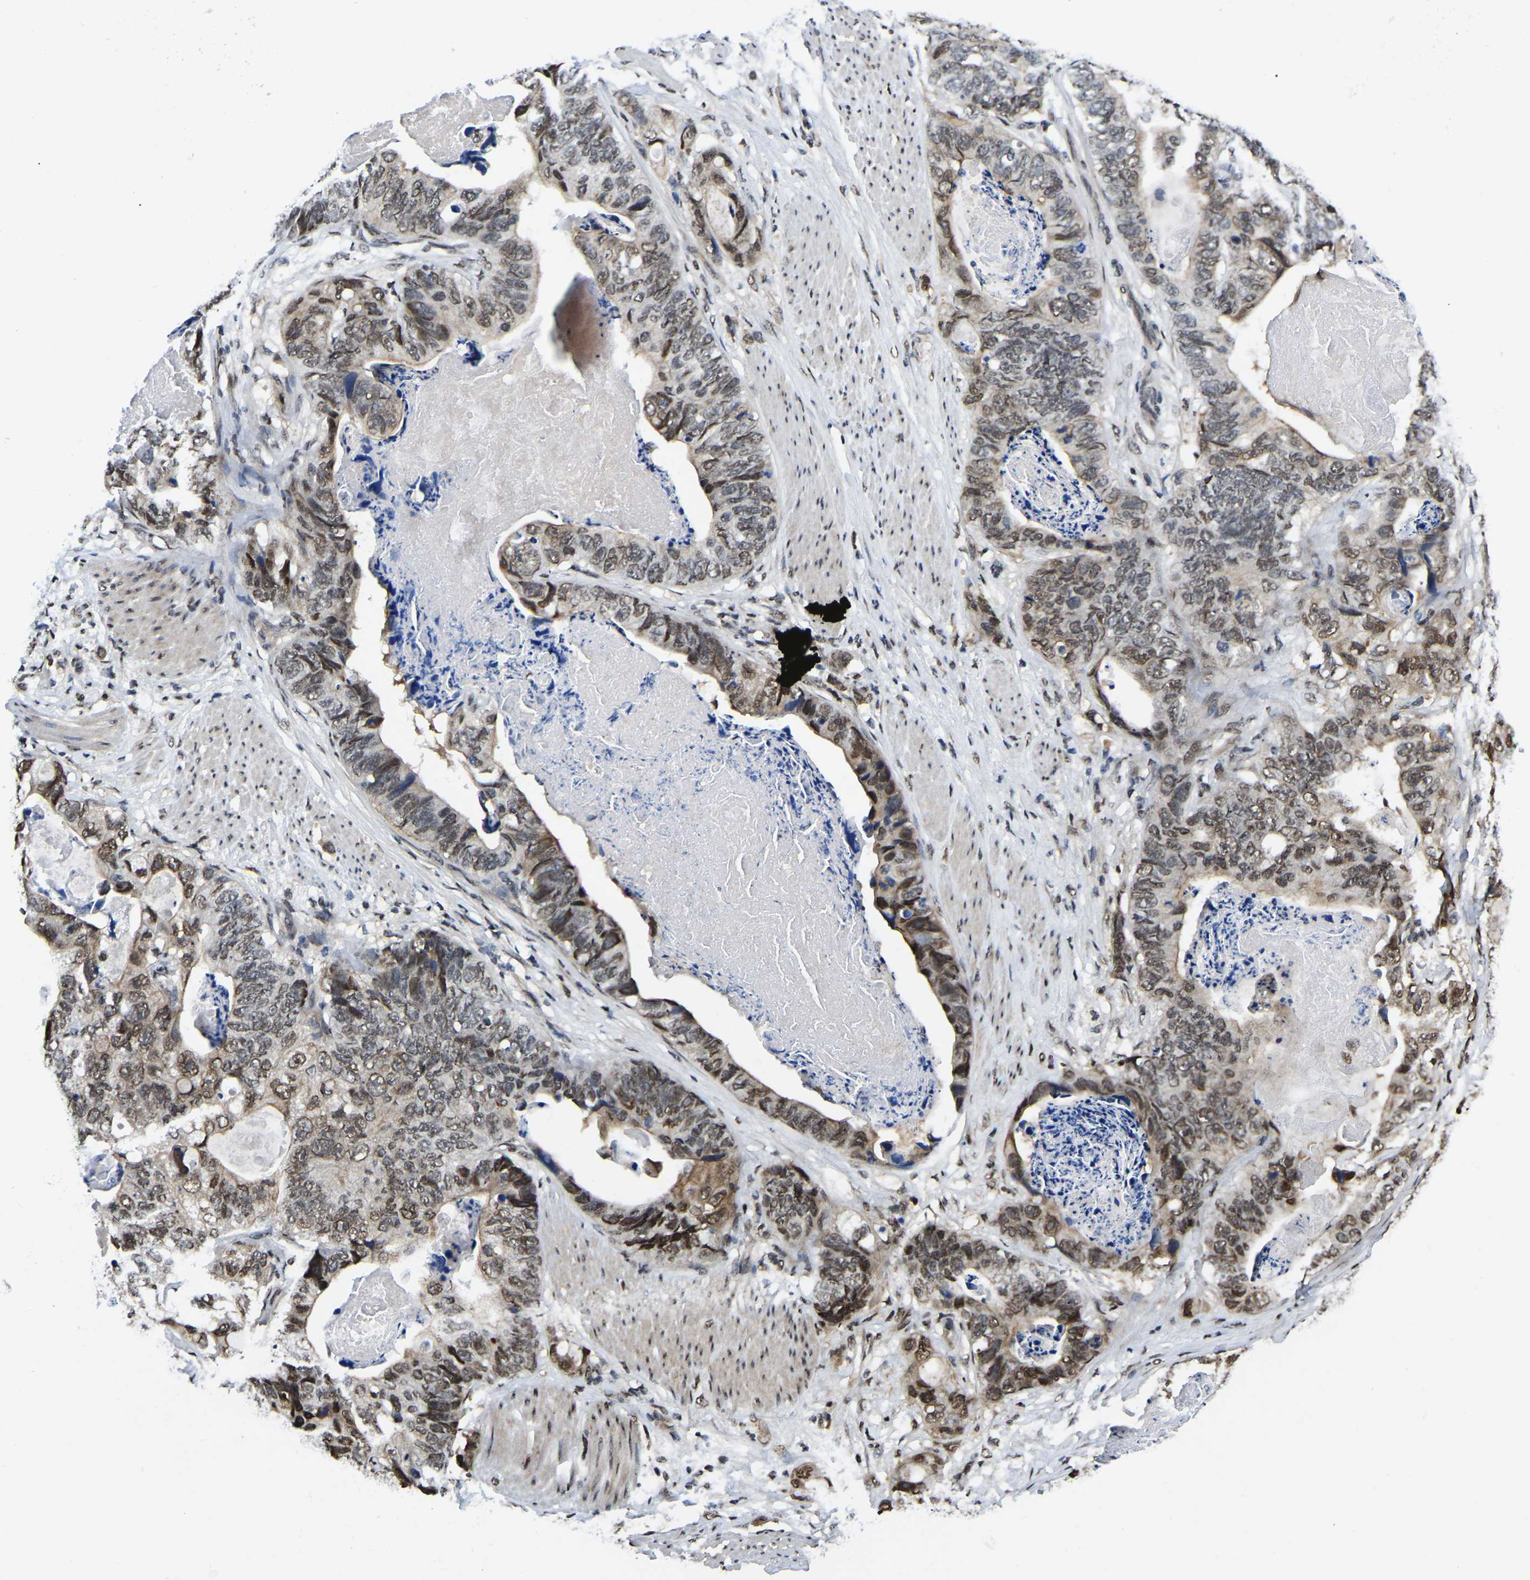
{"staining": {"intensity": "weak", "quantity": "25%-75%", "location": "nuclear"}, "tissue": "stomach cancer", "cell_type": "Tumor cells", "image_type": "cancer", "snomed": [{"axis": "morphology", "description": "Adenocarcinoma, NOS"}, {"axis": "topography", "description": "Stomach"}], "caption": "Protein expression analysis of stomach cancer reveals weak nuclear staining in approximately 25%-75% of tumor cells.", "gene": "TRIM35", "patient": {"sex": "female", "age": 89}}